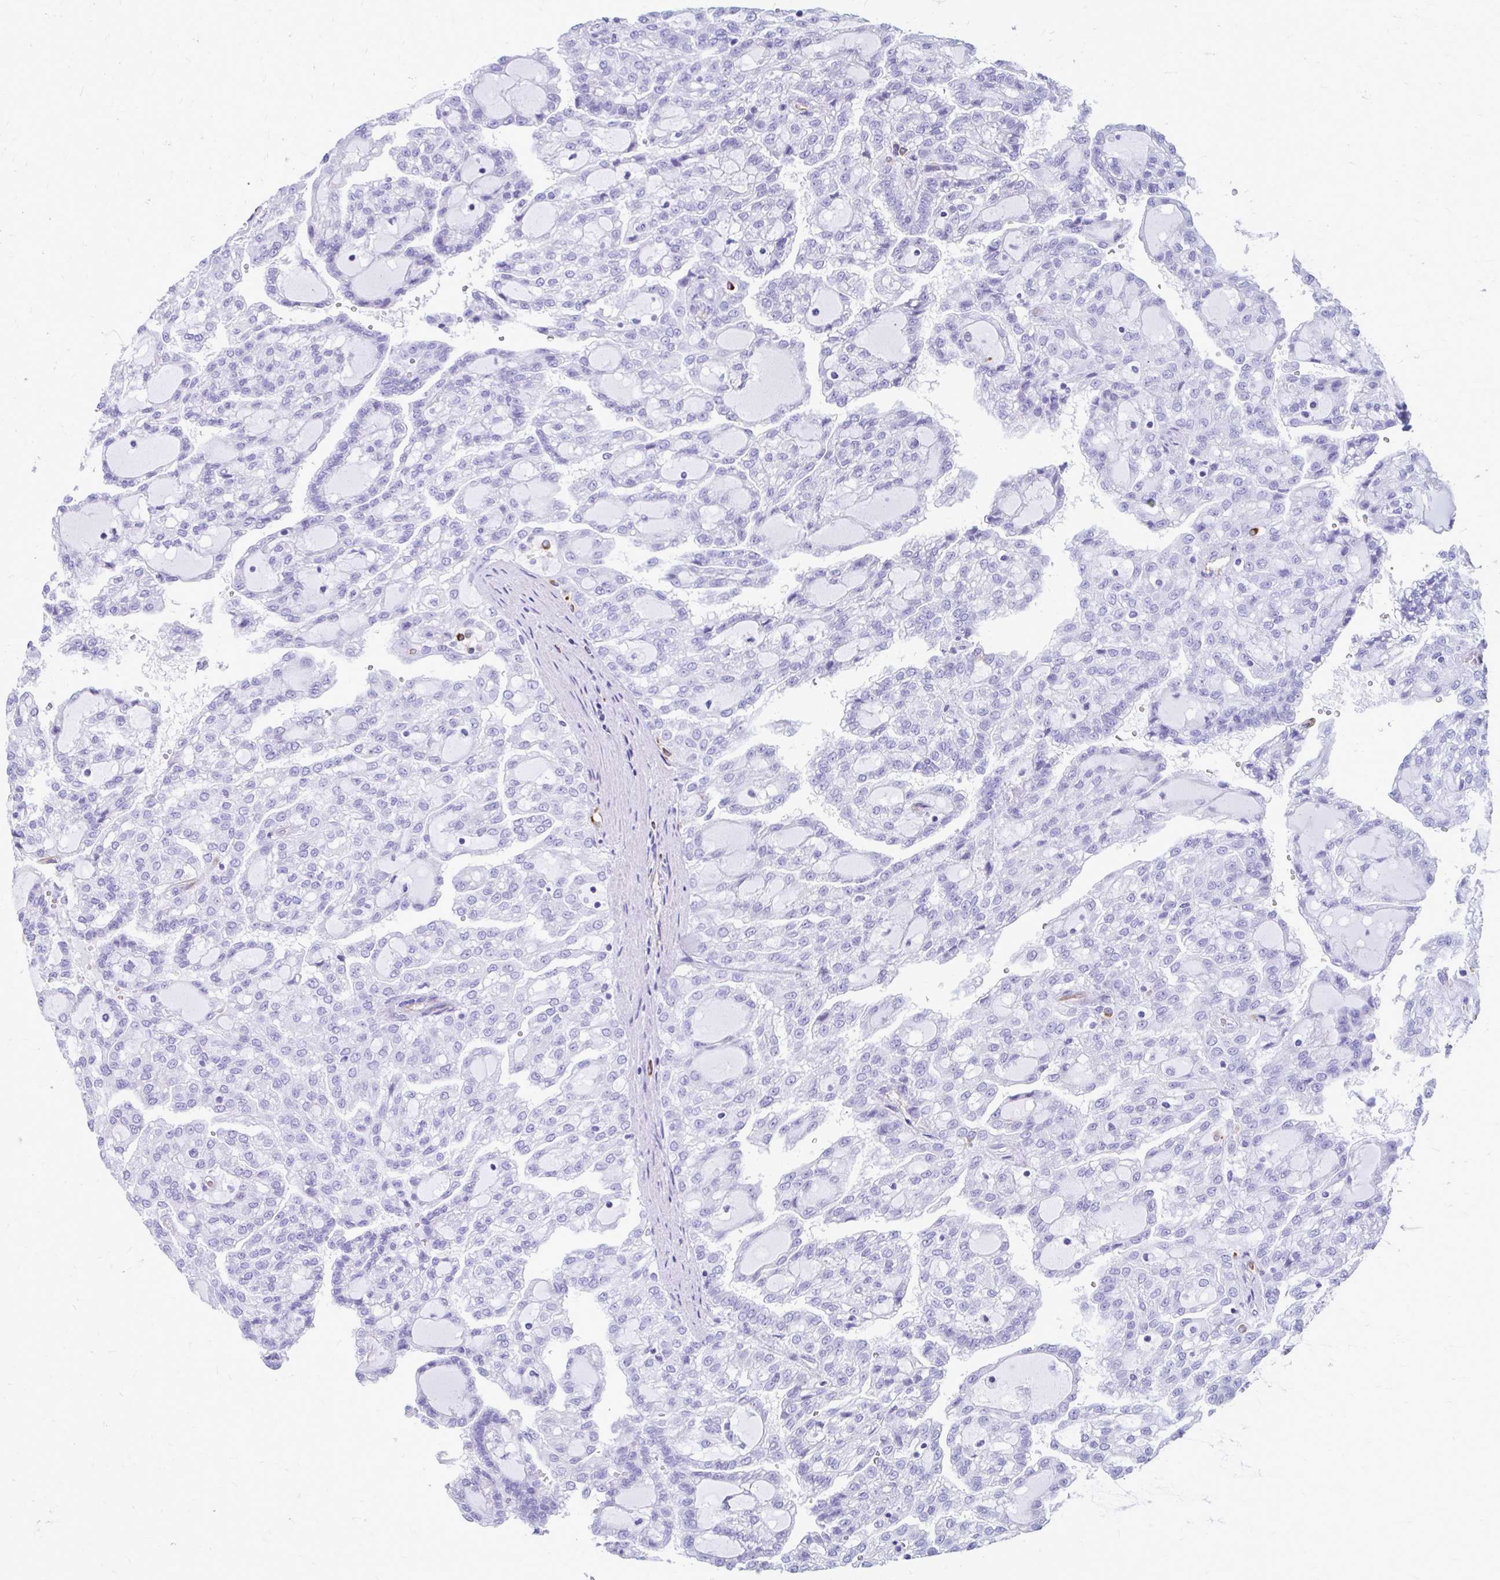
{"staining": {"intensity": "negative", "quantity": "none", "location": "none"}, "tissue": "renal cancer", "cell_type": "Tumor cells", "image_type": "cancer", "snomed": [{"axis": "morphology", "description": "Adenocarcinoma, NOS"}, {"axis": "topography", "description": "Kidney"}], "caption": "Immunohistochemical staining of renal cancer (adenocarcinoma) exhibits no significant positivity in tumor cells.", "gene": "ZNF699", "patient": {"sex": "male", "age": 63}}